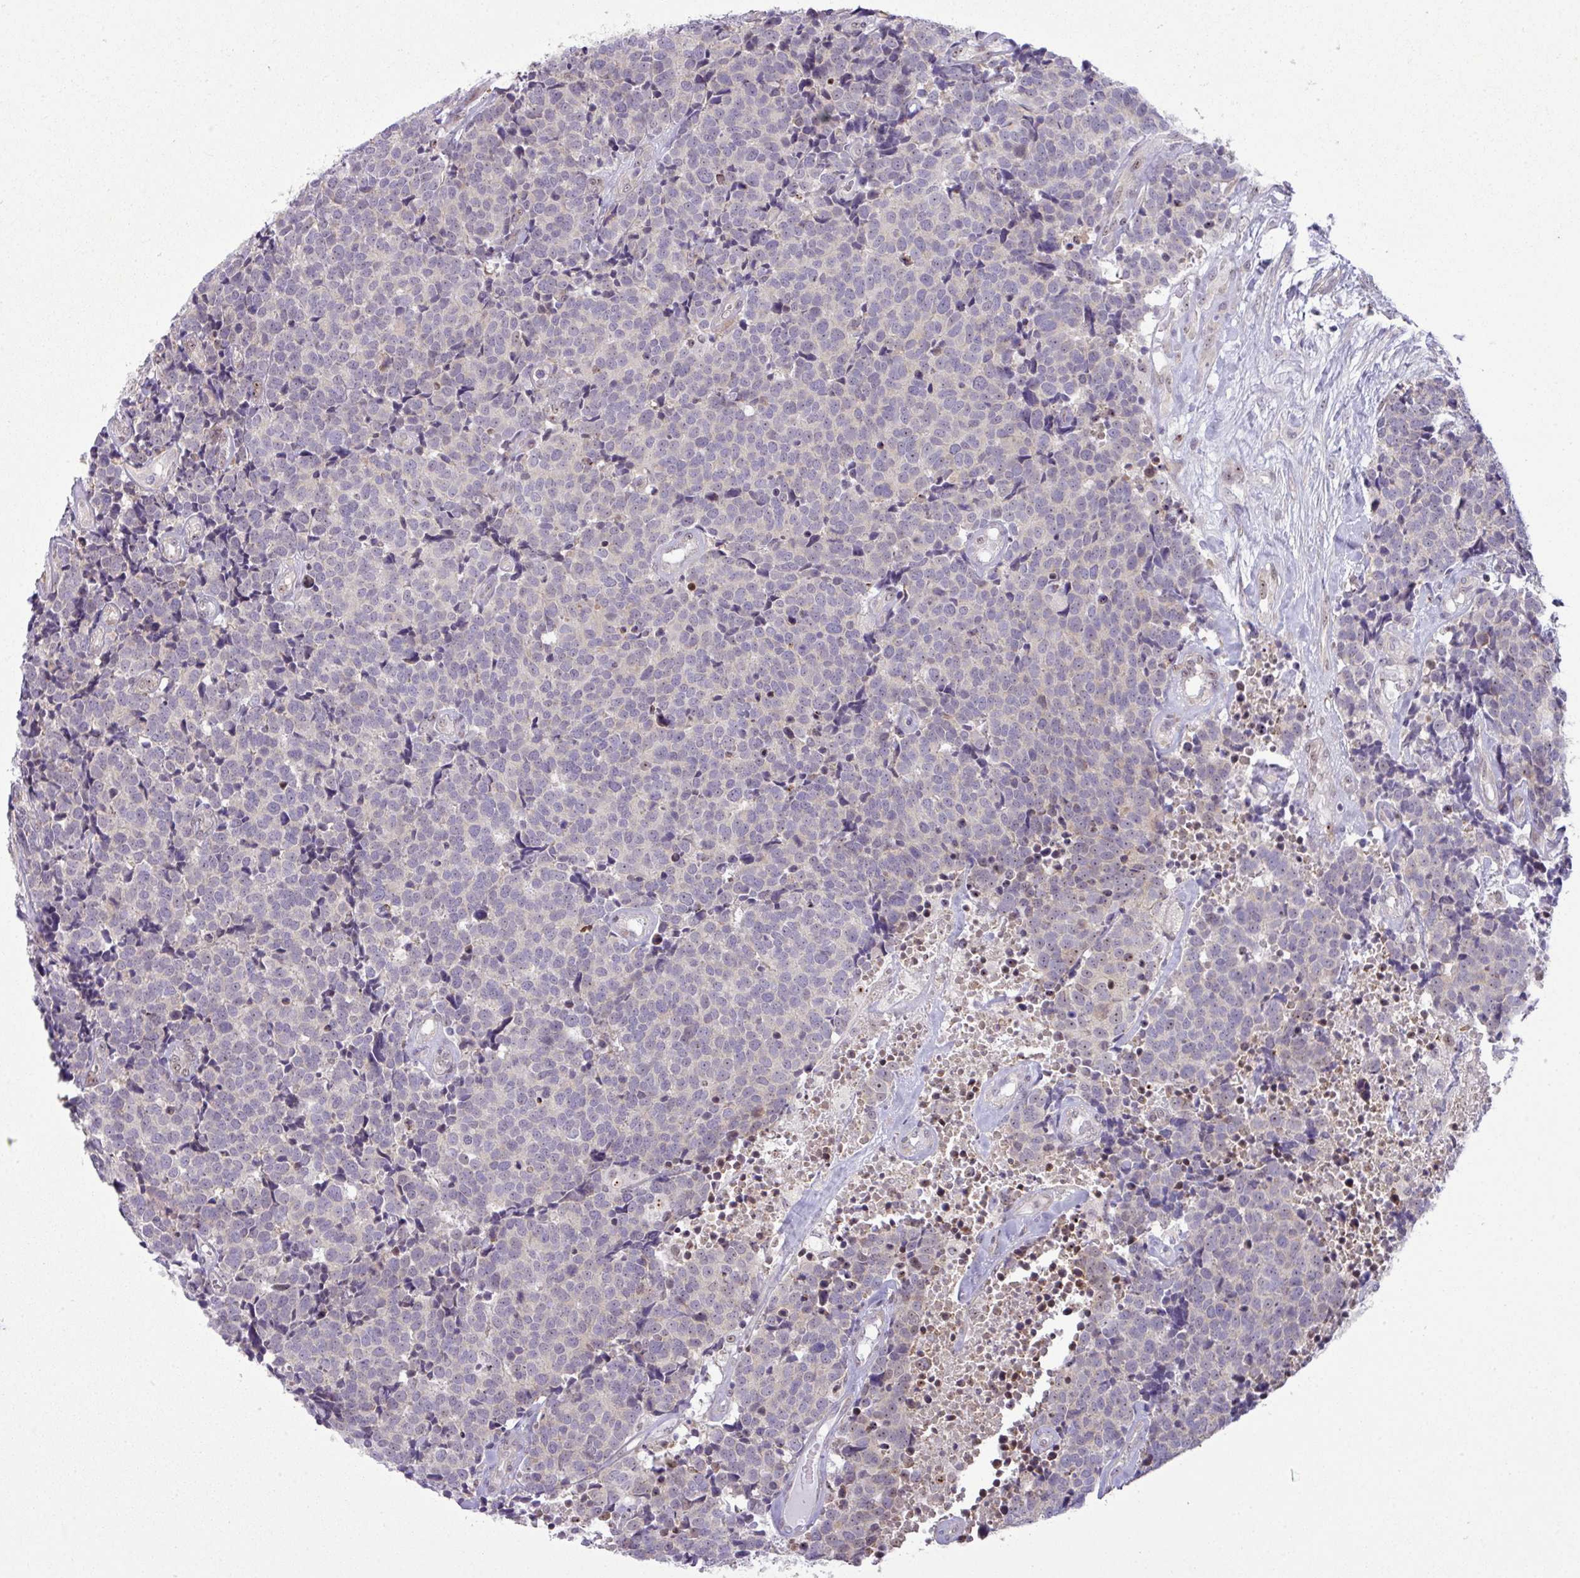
{"staining": {"intensity": "negative", "quantity": "none", "location": "none"}, "tissue": "carcinoid", "cell_type": "Tumor cells", "image_type": "cancer", "snomed": [{"axis": "morphology", "description": "Carcinoid, malignant, NOS"}, {"axis": "topography", "description": "Skin"}], "caption": "There is no significant expression in tumor cells of carcinoid (malignant). (DAB immunohistochemistry, high magnification).", "gene": "MAK16", "patient": {"sex": "female", "age": 79}}